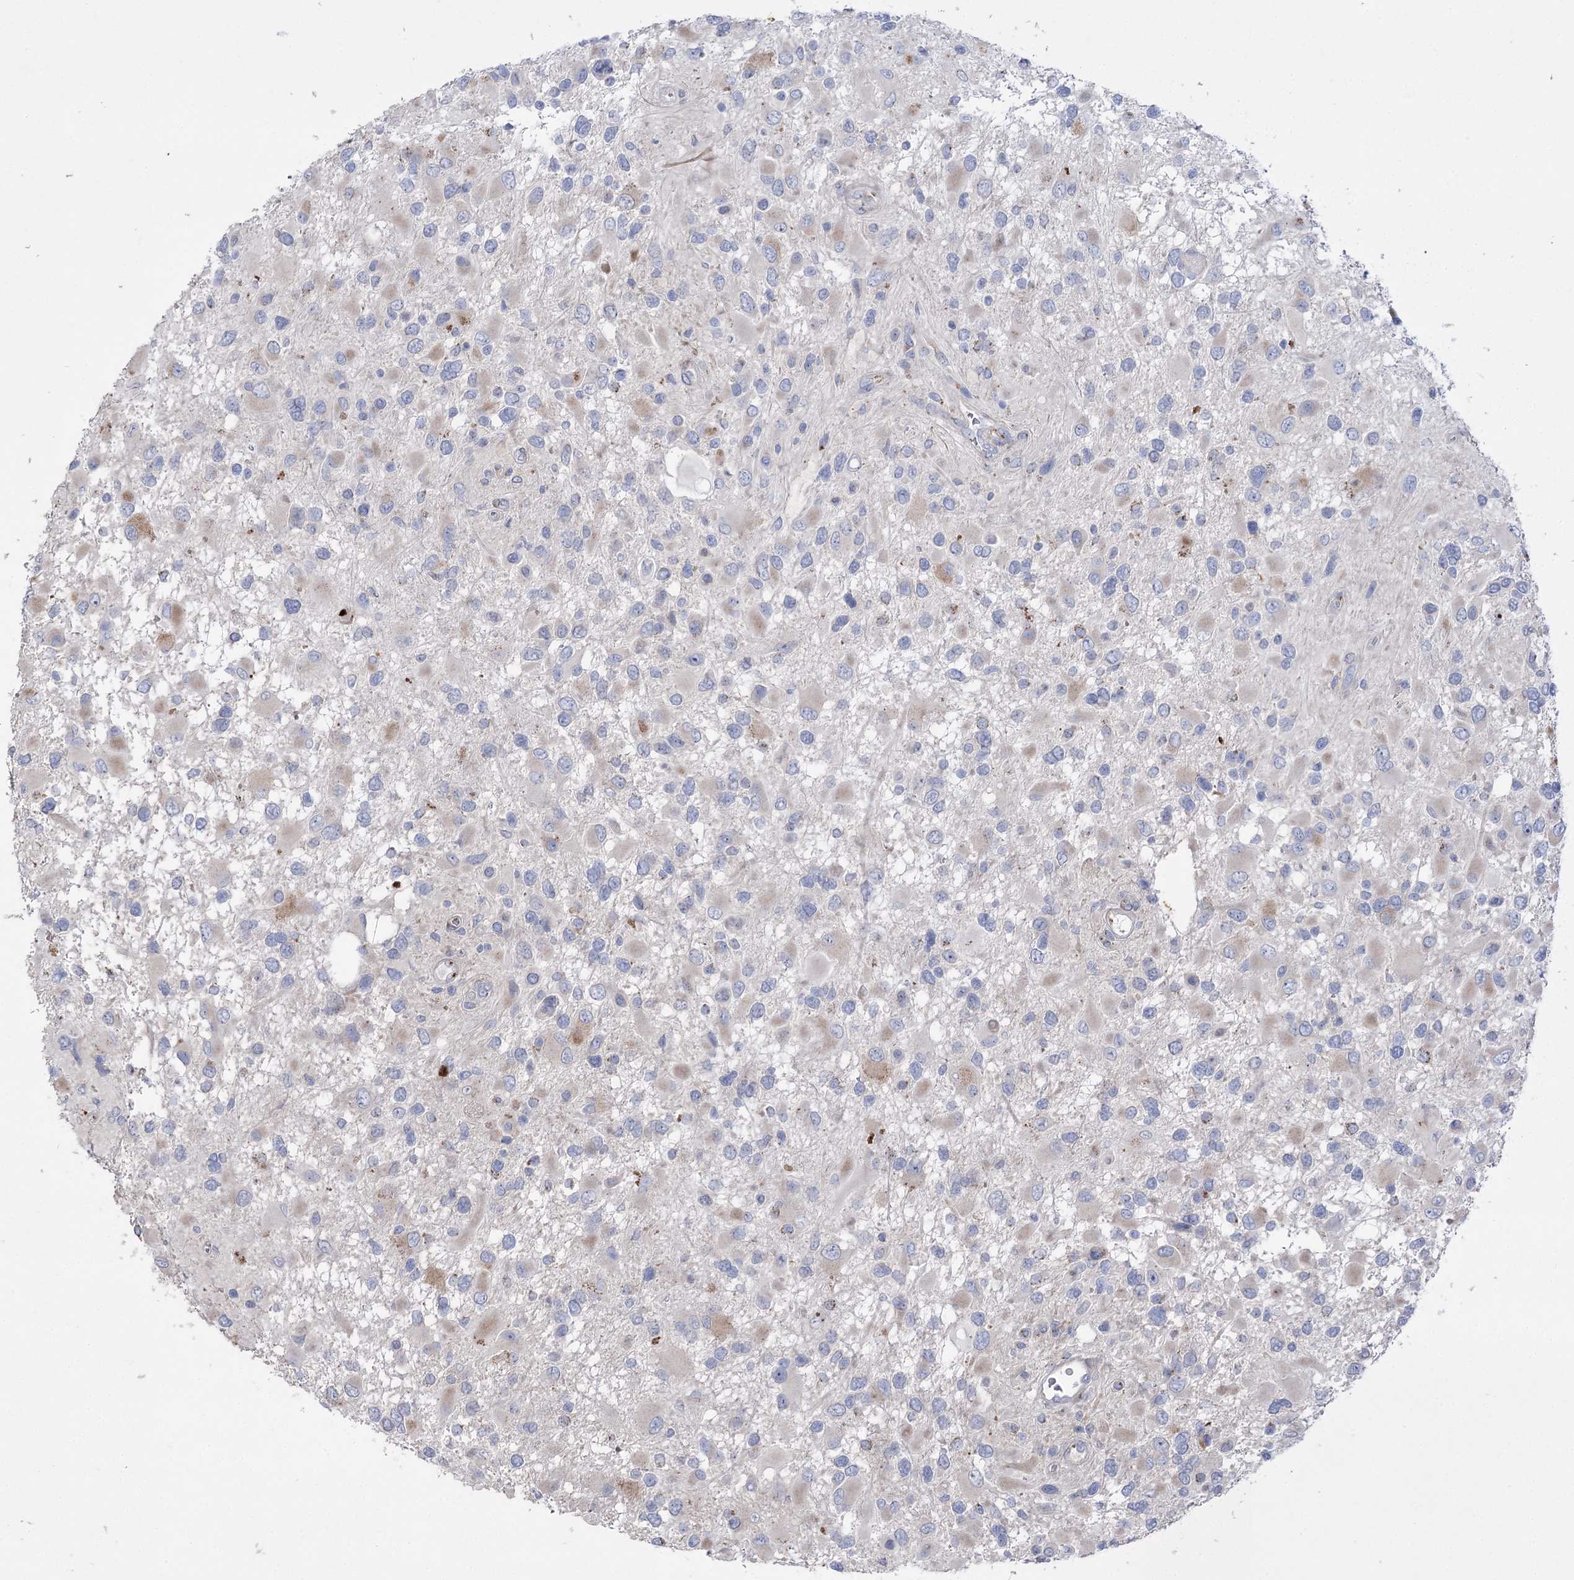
{"staining": {"intensity": "negative", "quantity": "none", "location": "none"}, "tissue": "glioma", "cell_type": "Tumor cells", "image_type": "cancer", "snomed": [{"axis": "morphology", "description": "Glioma, malignant, High grade"}, {"axis": "topography", "description": "Brain"}], "caption": "Tumor cells show no significant positivity in malignant high-grade glioma.", "gene": "NME7", "patient": {"sex": "male", "age": 53}}